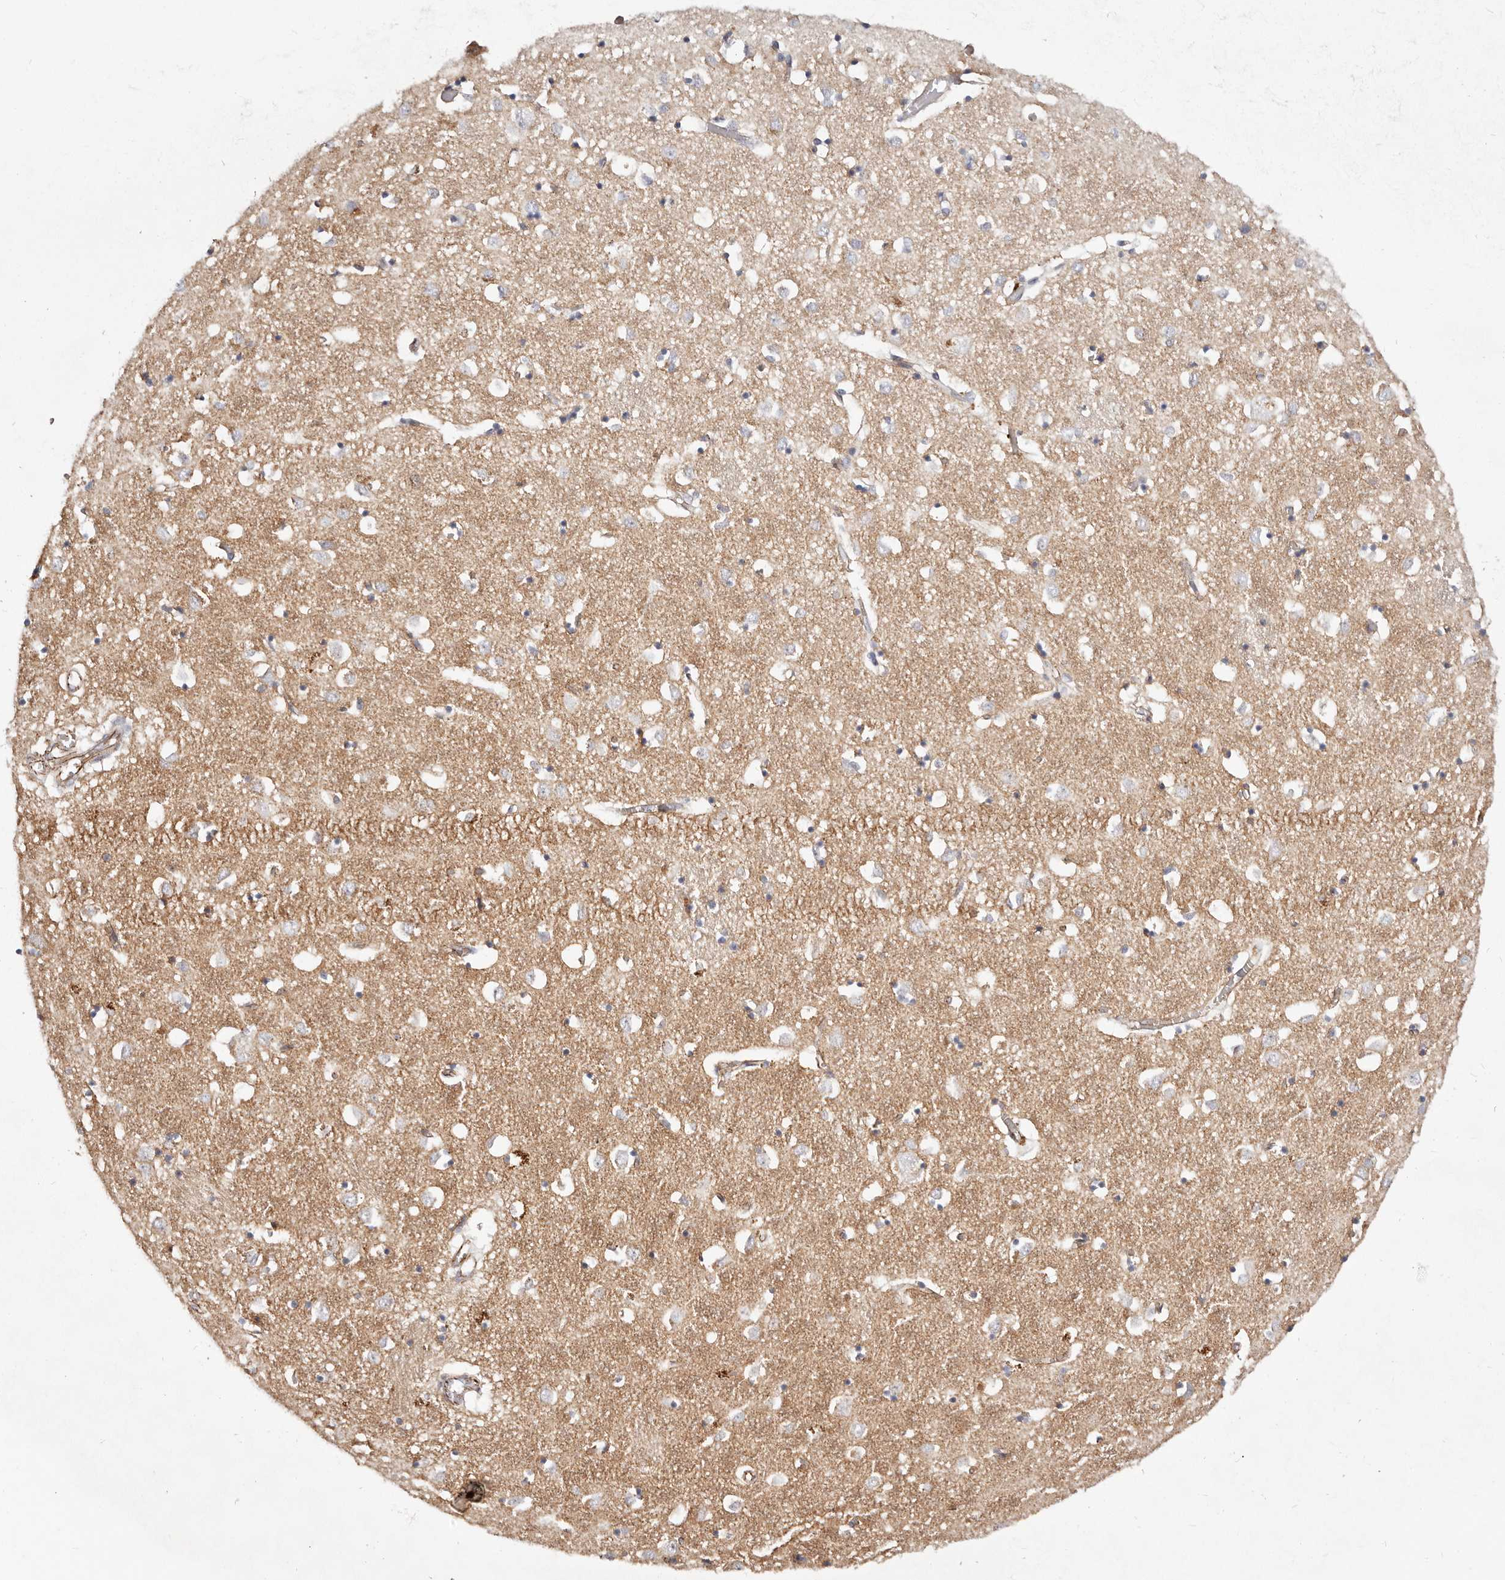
{"staining": {"intensity": "negative", "quantity": "none", "location": "none"}, "tissue": "caudate", "cell_type": "Glial cells", "image_type": "normal", "snomed": [{"axis": "morphology", "description": "Normal tissue, NOS"}, {"axis": "topography", "description": "Lateral ventricle wall"}], "caption": "IHC micrograph of normal caudate stained for a protein (brown), which displays no positivity in glial cells.", "gene": "CTNNB1", "patient": {"sex": "male", "age": 70}}